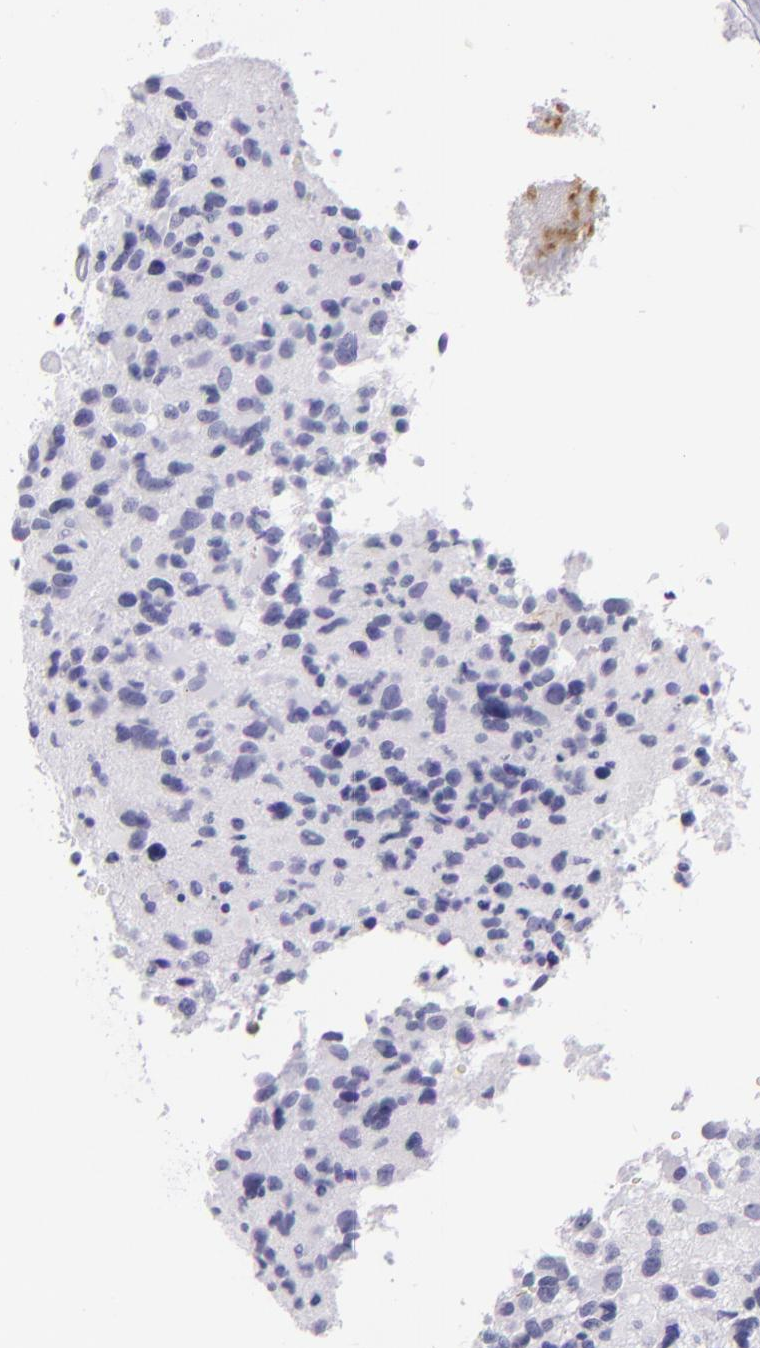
{"staining": {"intensity": "negative", "quantity": "none", "location": "none"}, "tissue": "glioma", "cell_type": "Tumor cells", "image_type": "cancer", "snomed": [{"axis": "morphology", "description": "Glioma, malignant, High grade"}, {"axis": "topography", "description": "Brain"}], "caption": "Malignant glioma (high-grade) stained for a protein using IHC demonstrates no staining tumor cells.", "gene": "CEACAM1", "patient": {"sex": "male", "age": 69}}